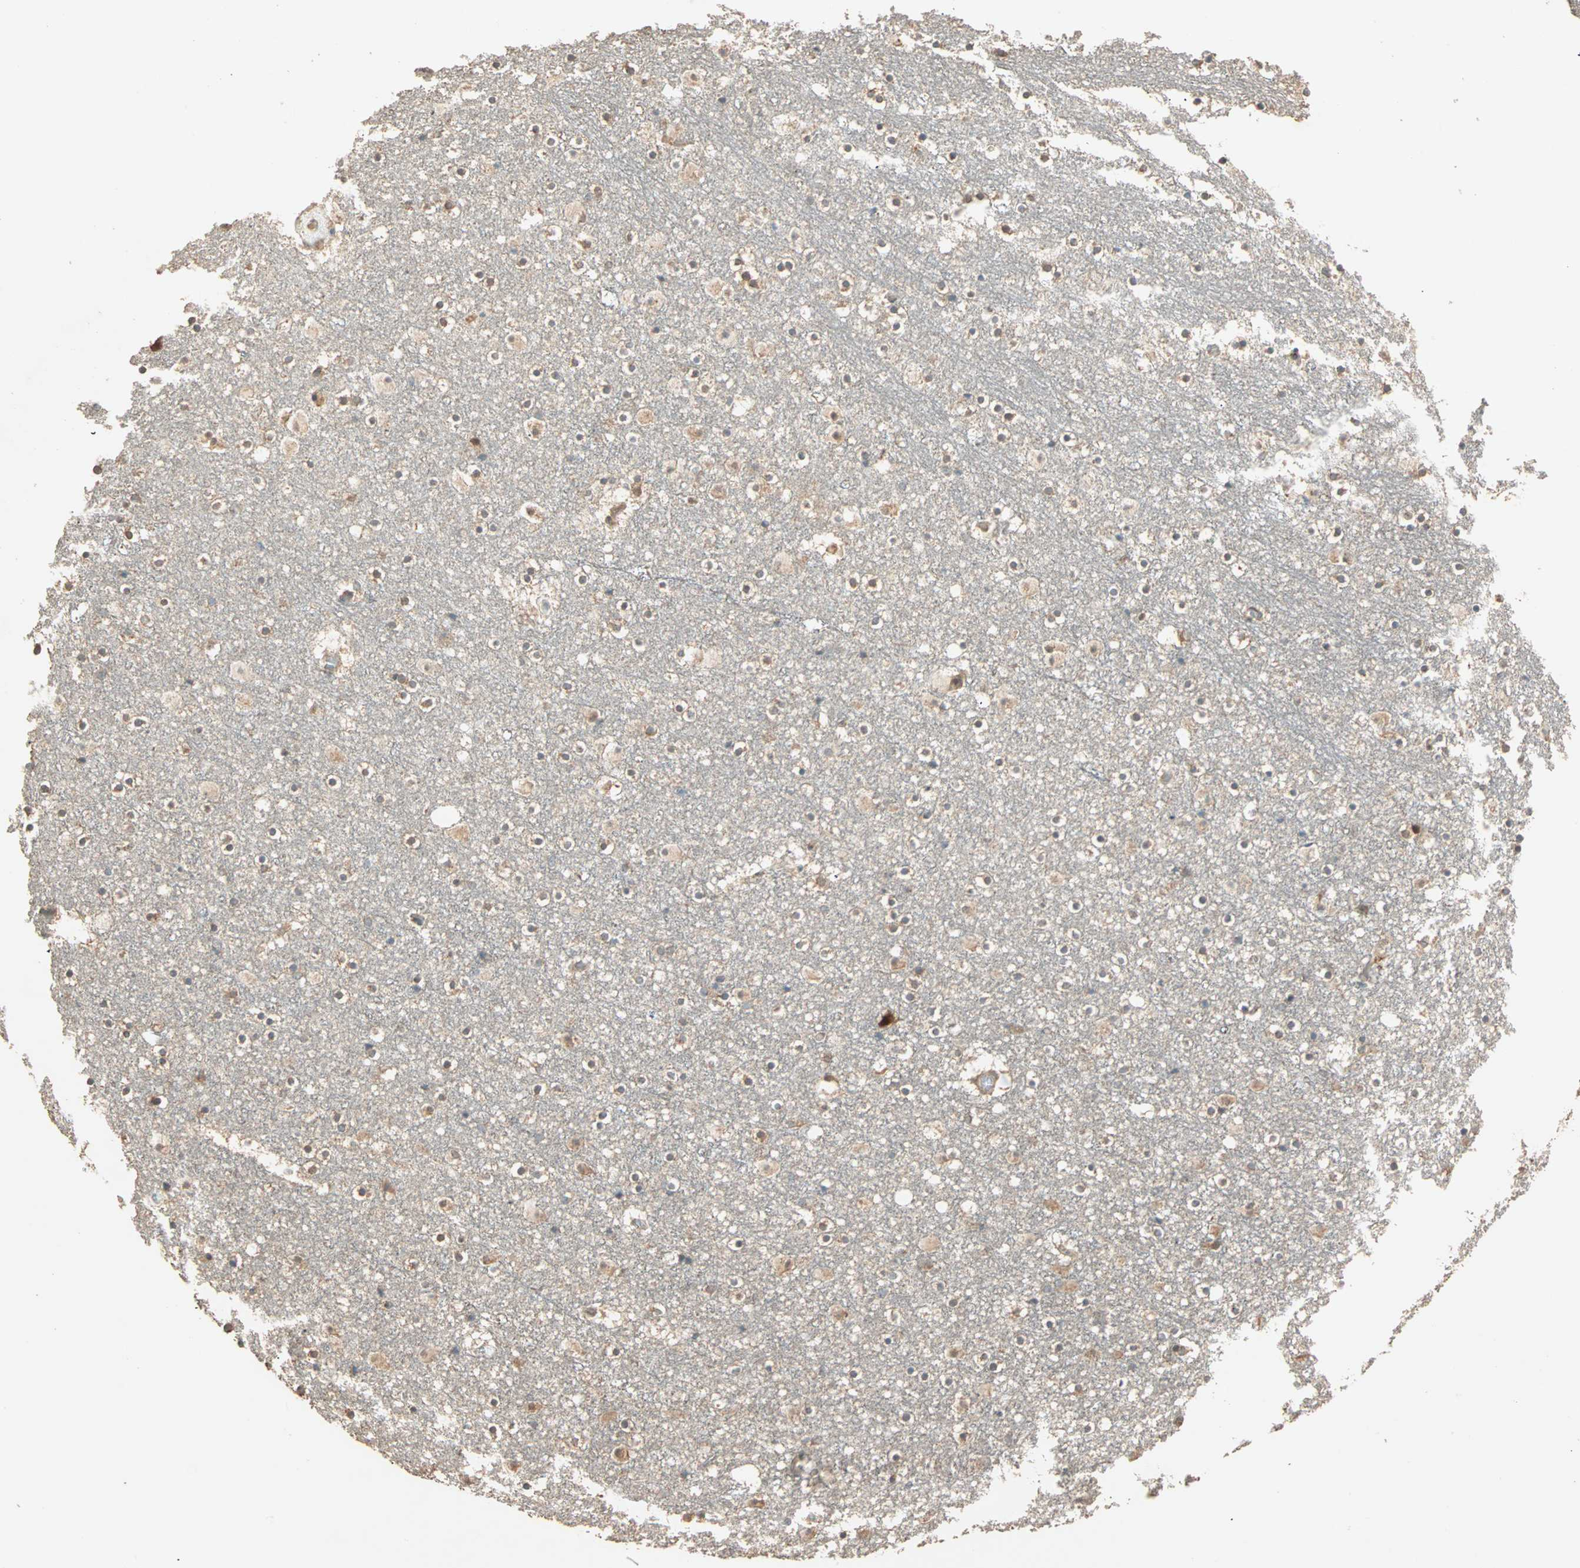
{"staining": {"intensity": "moderate", "quantity": ">75%", "location": "cytoplasmic/membranous"}, "tissue": "caudate", "cell_type": "Glial cells", "image_type": "normal", "snomed": [{"axis": "morphology", "description": "Normal tissue, NOS"}, {"axis": "topography", "description": "Lateral ventricle wall"}], "caption": "Immunohistochemical staining of benign caudate reveals moderate cytoplasmic/membranous protein expression in about >75% of glial cells.", "gene": "EIF4G2", "patient": {"sex": "male", "age": 45}}